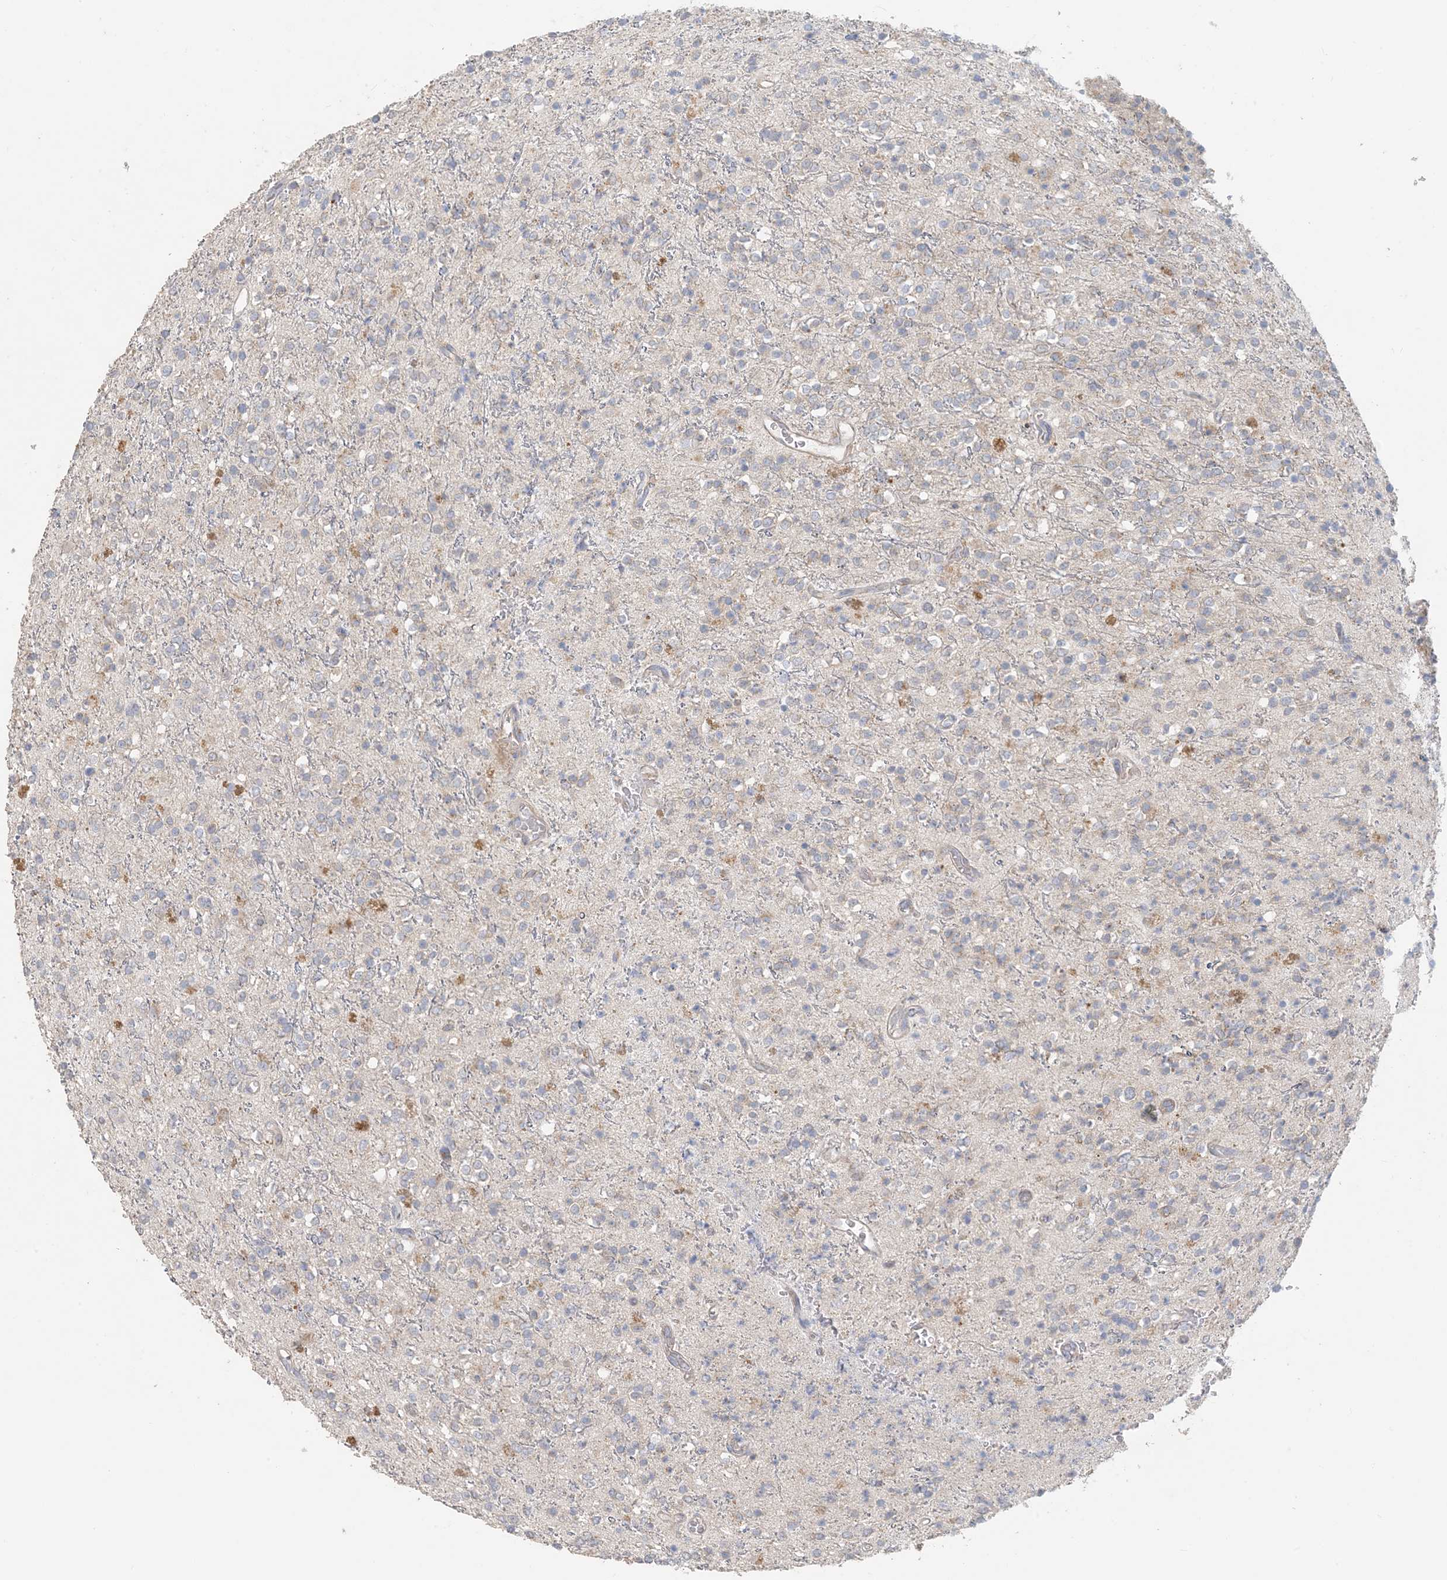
{"staining": {"intensity": "weak", "quantity": "<25%", "location": "cytoplasmic/membranous"}, "tissue": "glioma", "cell_type": "Tumor cells", "image_type": "cancer", "snomed": [{"axis": "morphology", "description": "Glioma, malignant, High grade"}, {"axis": "topography", "description": "Brain"}], "caption": "The immunohistochemistry photomicrograph has no significant staining in tumor cells of glioma tissue. (Immunohistochemistry (ihc), brightfield microscopy, high magnification).", "gene": "SPPL2A", "patient": {"sex": "male", "age": 34}}